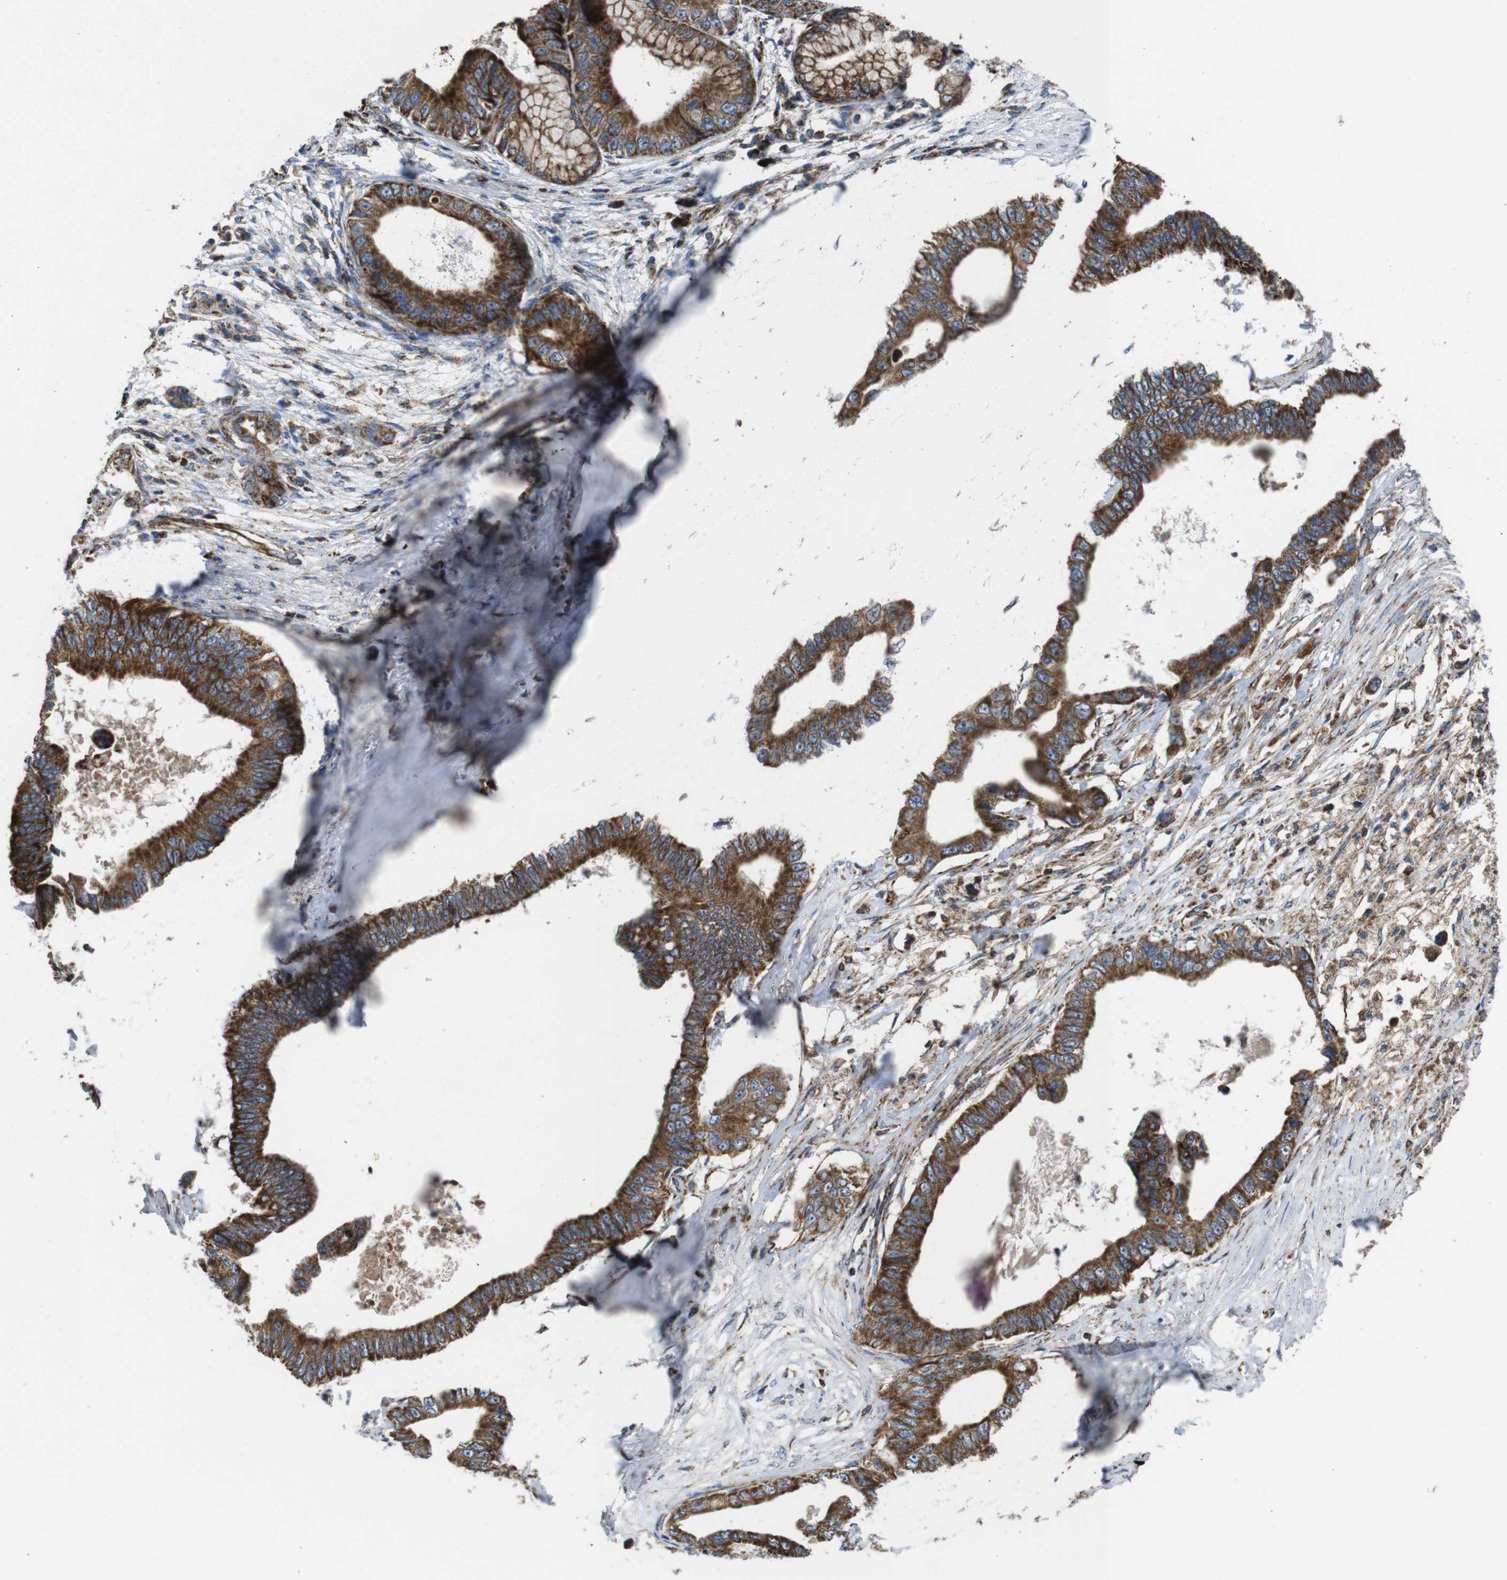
{"staining": {"intensity": "moderate", "quantity": ">75%", "location": "cytoplasmic/membranous"}, "tissue": "pancreatic cancer", "cell_type": "Tumor cells", "image_type": "cancer", "snomed": [{"axis": "morphology", "description": "Adenocarcinoma, NOS"}, {"axis": "topography", "description": "Pancreas"}], "caption": "This histopathology image reveals immunohistochemistry staining of human adenocarcinoma (pancreatic), with medium moderate cytoplasmic/membranous positivity in about >75% of tumor cells.", "gene": "HK1", "patient": {"sex": "male", "age": 77}}